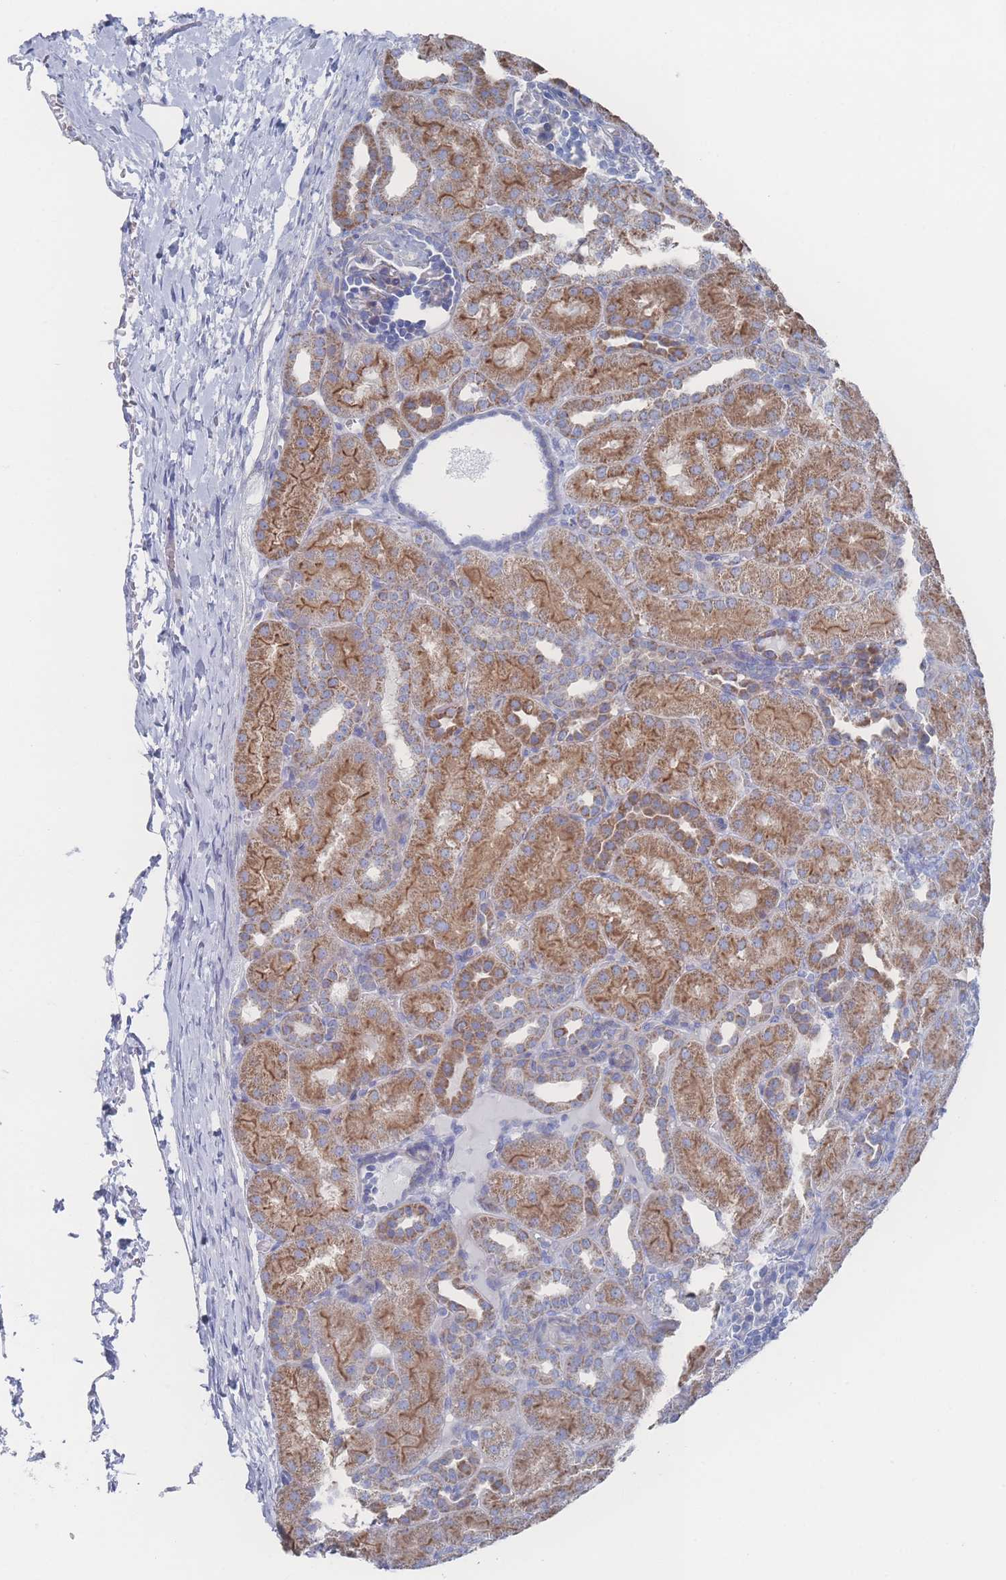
{"staining": {"intensity": "moderate", "quantity": "<25%", "location": "cytoplasmic/membranous"}, "tissue": "kidney", "cell_type": "Cells in glomeruli", "image_type": "normal", "snomed": [{"axis": "morphology", "description": "Normal tissue, NOS"}, {"axis": "topography", "description": "Kidney"}], "caption": "Brown immunohistochemical staining in benign kidney demonstrates moderate cytoplasmic/membranous positivity in about <25% of cells in glomeruli. The protein of interest is shown in brown color, while the nuclei are stained blue.", "gene": "SNPH", "patient": {"sex": "male", "age": 1}}